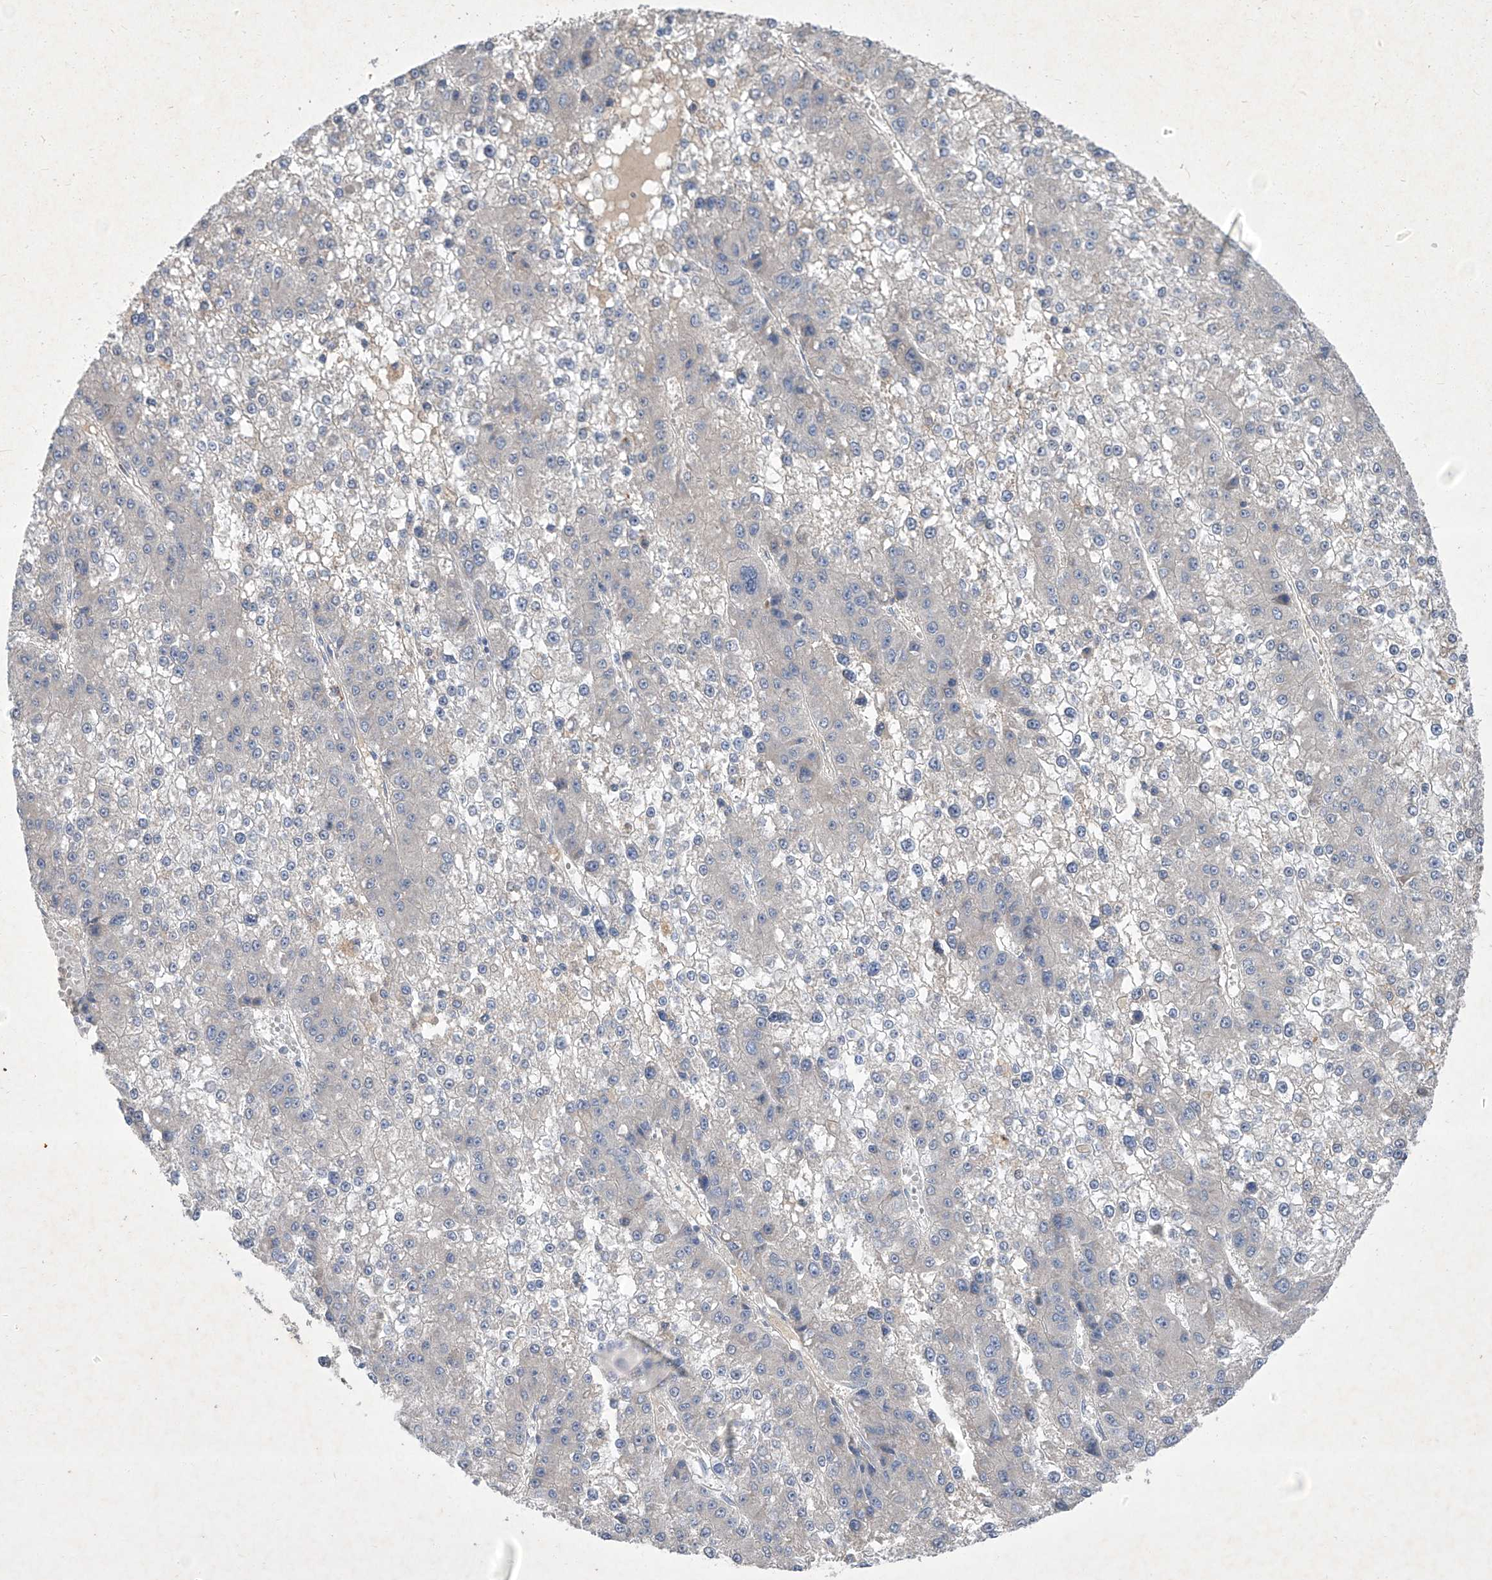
{"staining": {"intensity": "negative", "quantity": "none", "location": "none"}, "tissue": "liver cancer", "cell_type": "Tumor cells", "image_type": "cancer", "snomed": [{"axis": "morphology", "description": "Carcinoma, Hepatocellular, NOS"}, {"axis": "topography", "description": "Liver"}], "caption": "Liver cancer was stained to show a protein in brown. There is no significant positivity in tumor cells.", "gene": "SBK2", "patient": {"sex": "female", "age": 73}}